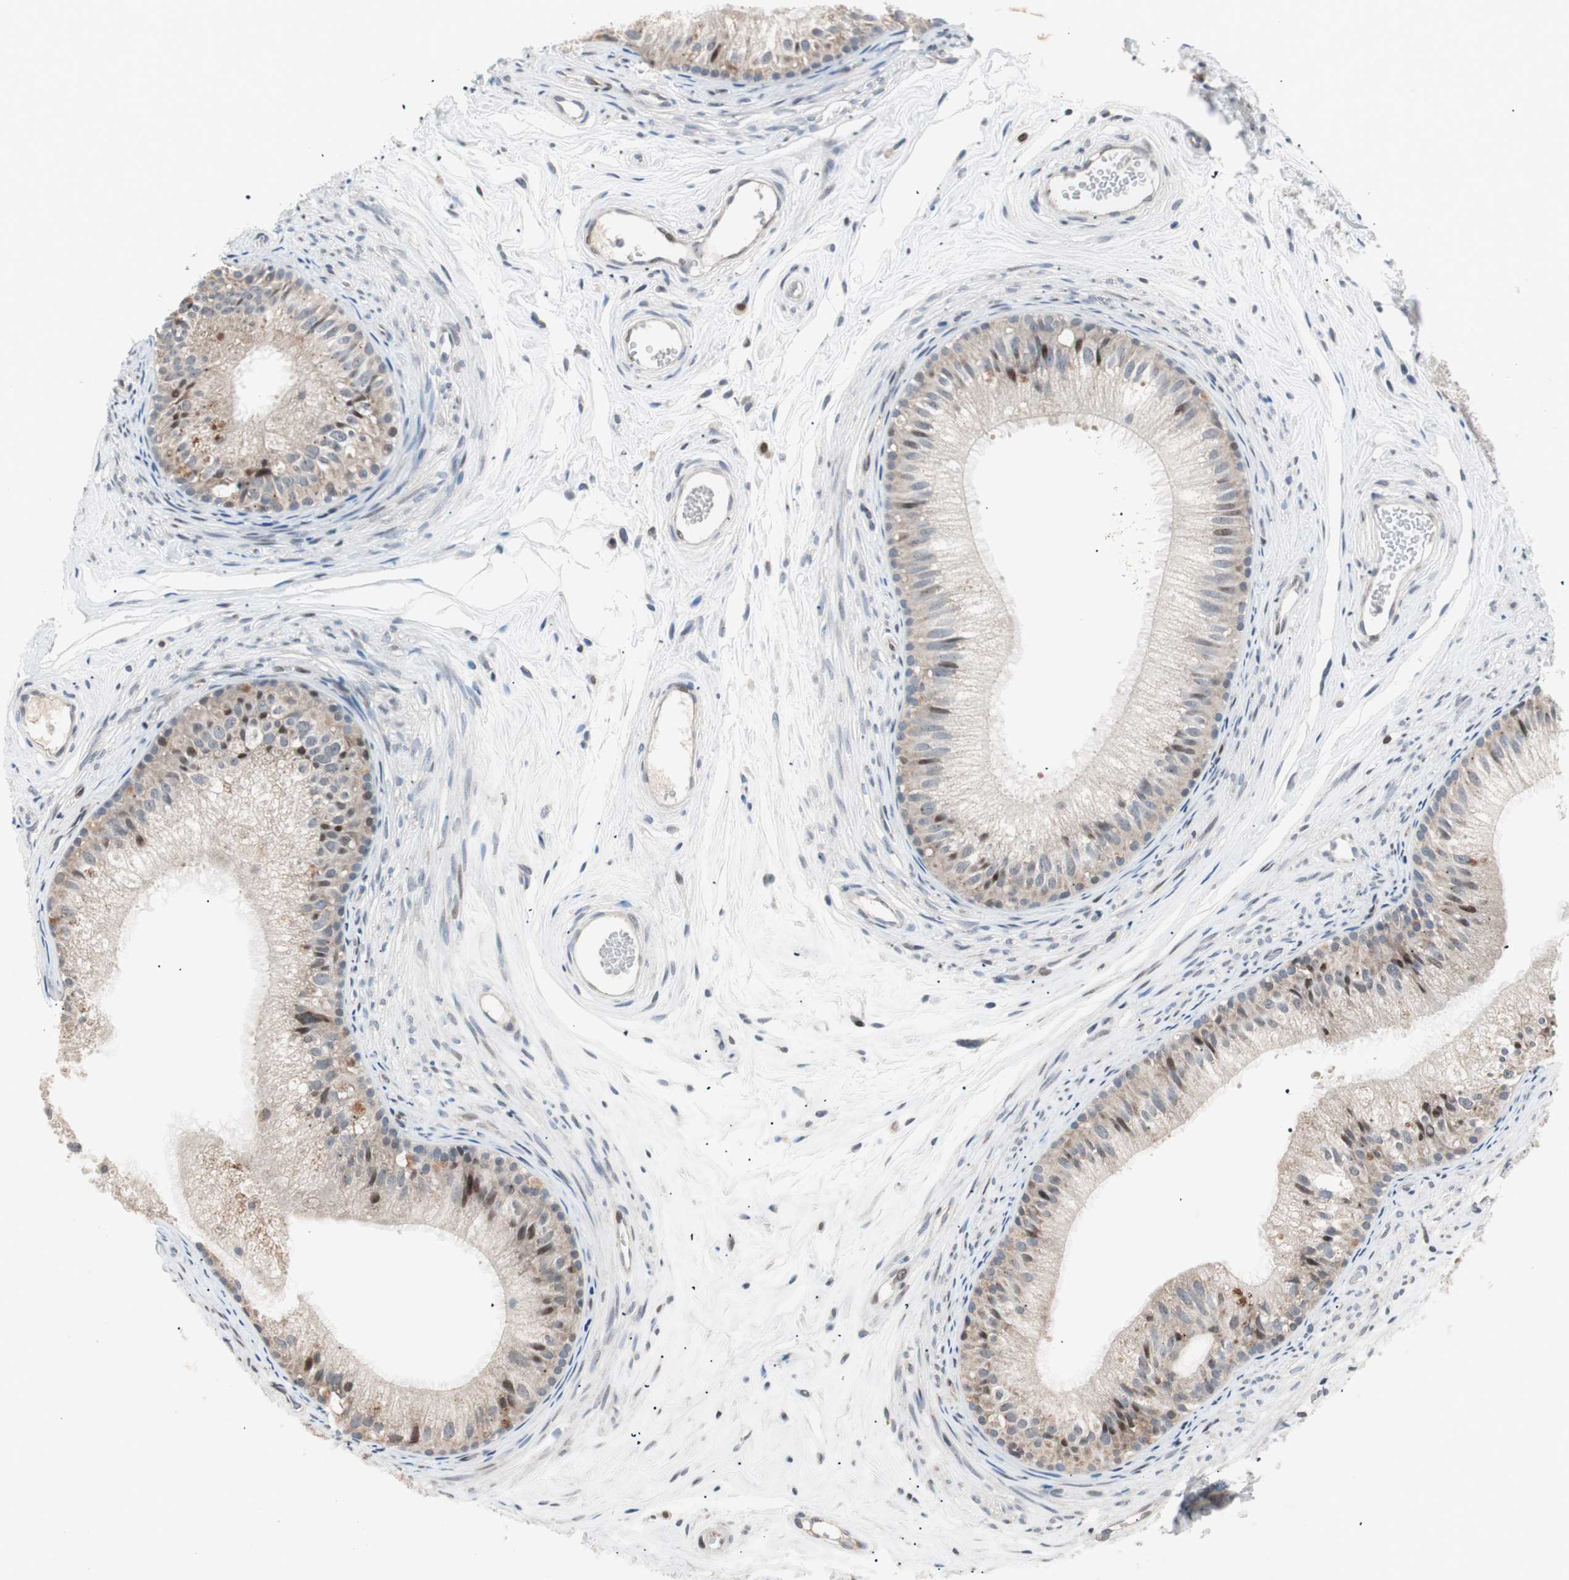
{"staining": {"intensity": "moderate", "quantity": "<25%", "location": "nuclear"}, "tissue": "epididymis", "cell_type": "Glandular cells", "image_type": "normal", "snomed": [{"axis": "morphology", "description": "Normal tissue, NOS"}, {"axis": "topography", "description": "Epididymis"}], "caption": "Immunohistochemistry (IHC) (DAB) staining of unremarkable human epididymis exhibits moderate nuclear protein positivity in about <25% of glandular cells. (DAB (3,3'-diaminobenzidine) = brown stain, brightfield microscopy at high magnification).", "gene": "POLH", "patient": {"sex": "male", "age": 56}}